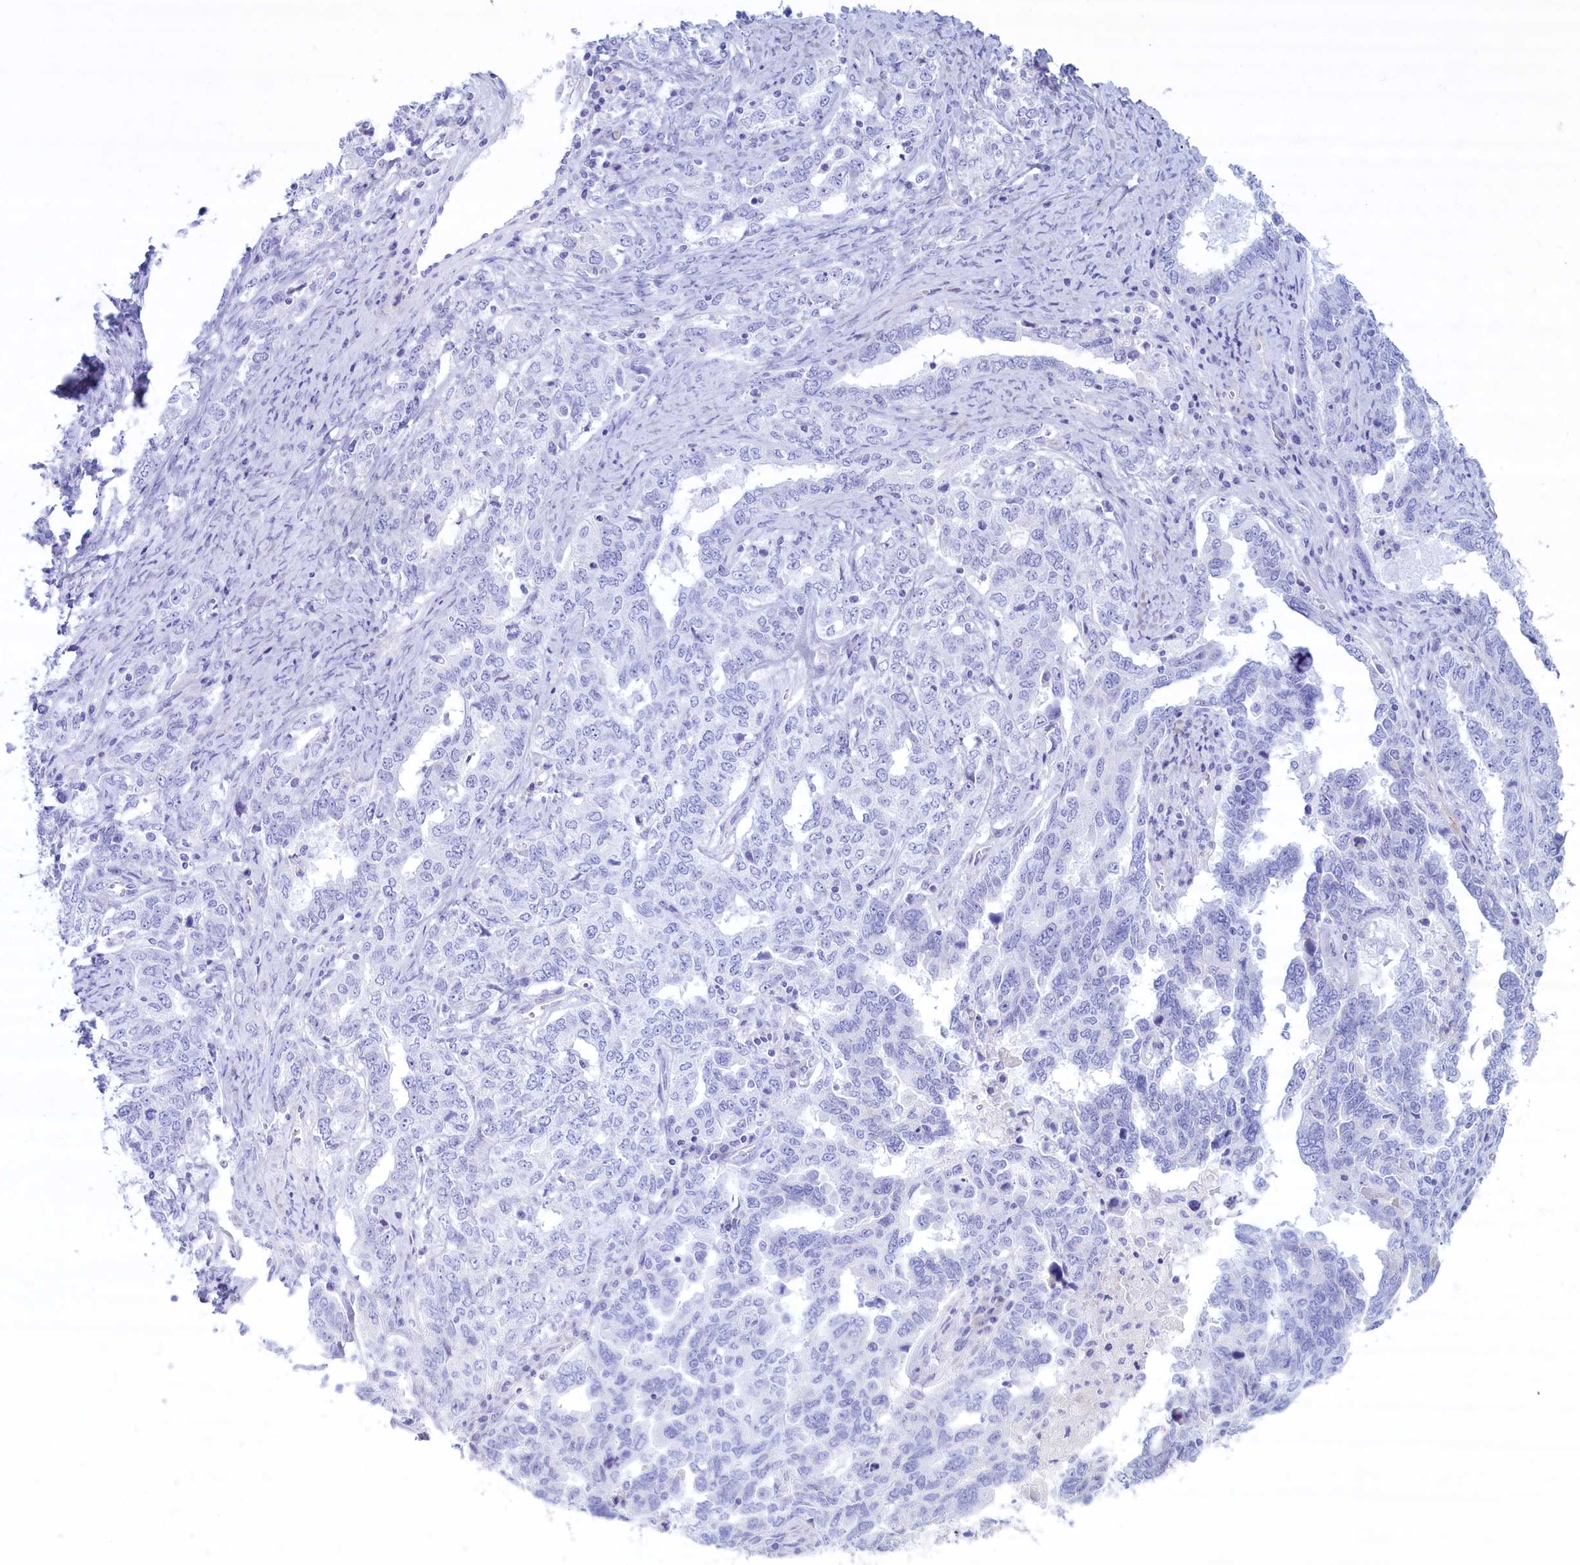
{"staining": {"intensity": "negative", "quantity": "none", "location": "none"}, "tissue": "ovarian cancer", "cell_type": "Tumor cells", "image_type": "cancer", "snomed": [{"axis": "morphology", "description": "Carcinoma, endometroid"}, {"axis": "topography", "description": "Ovary"}], "caption": "The immunohistochemistry (IHC) image has no significant positivity in tumor cells of ovarian cancer (endometroid carcinoma) tissue.", "gene": "MPV17L2", "patient": {"sex": "female", "age": 62}}